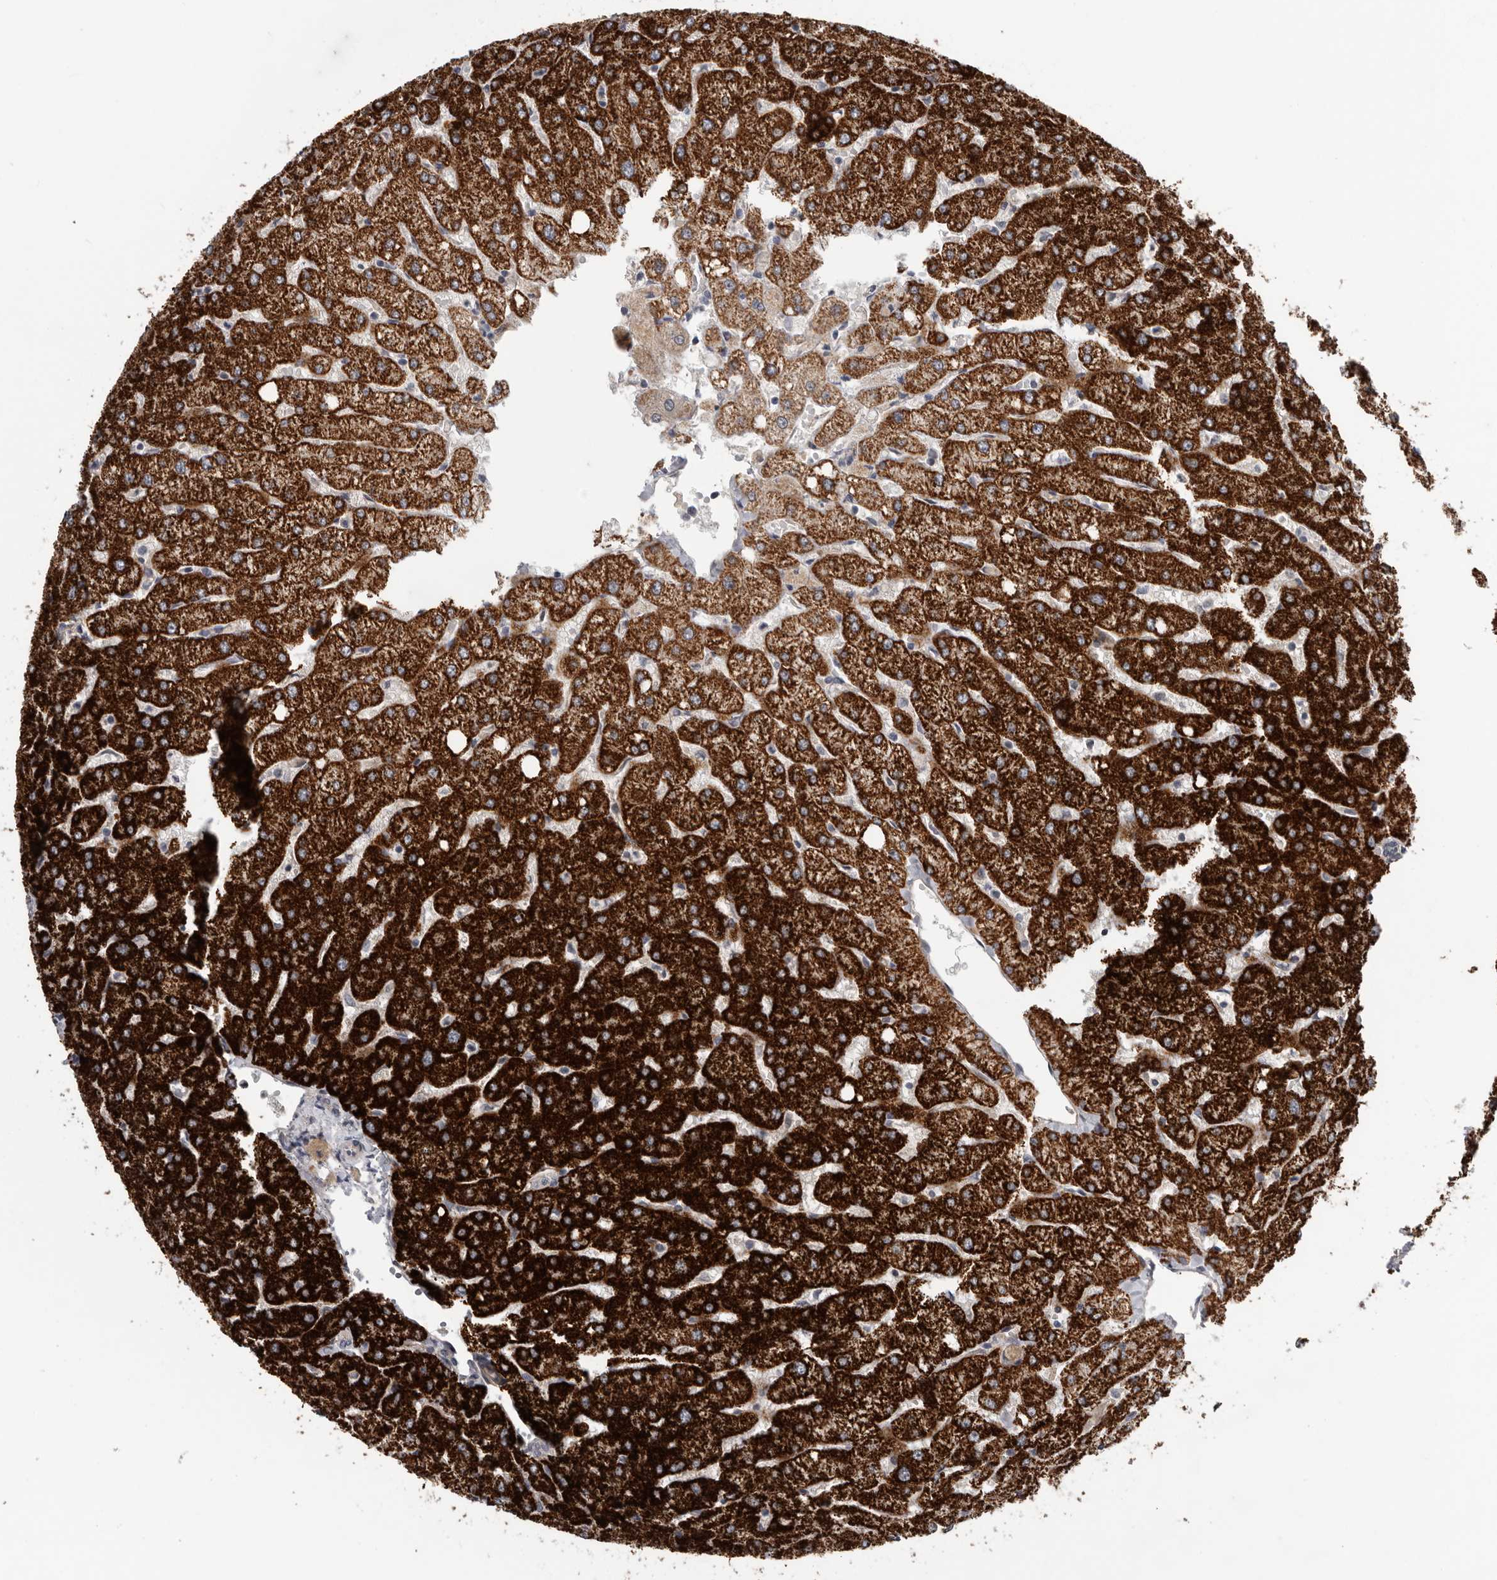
{"staining": {"intensity": "negative", "quantity": "none", "location": "none"}, "tissue": "liver", "cell_type": "Cholangiocytes", "image_type": "normal", "snomed": [{"axis": "morphology", "description": "Normal tissue, NOS"}, {"axis": "topography", "description": "Liver"}], "caption": "Liver was stained to show a protein in brown. There is no significant expression in cholangiocytes. Brightfield microscopy of immunohistochemistry stained with DAB (brown) and hematoxylin (blue), captured at high magnification.", "gene": "RNF217", "patient": {"sex": "female", "age": 54}}